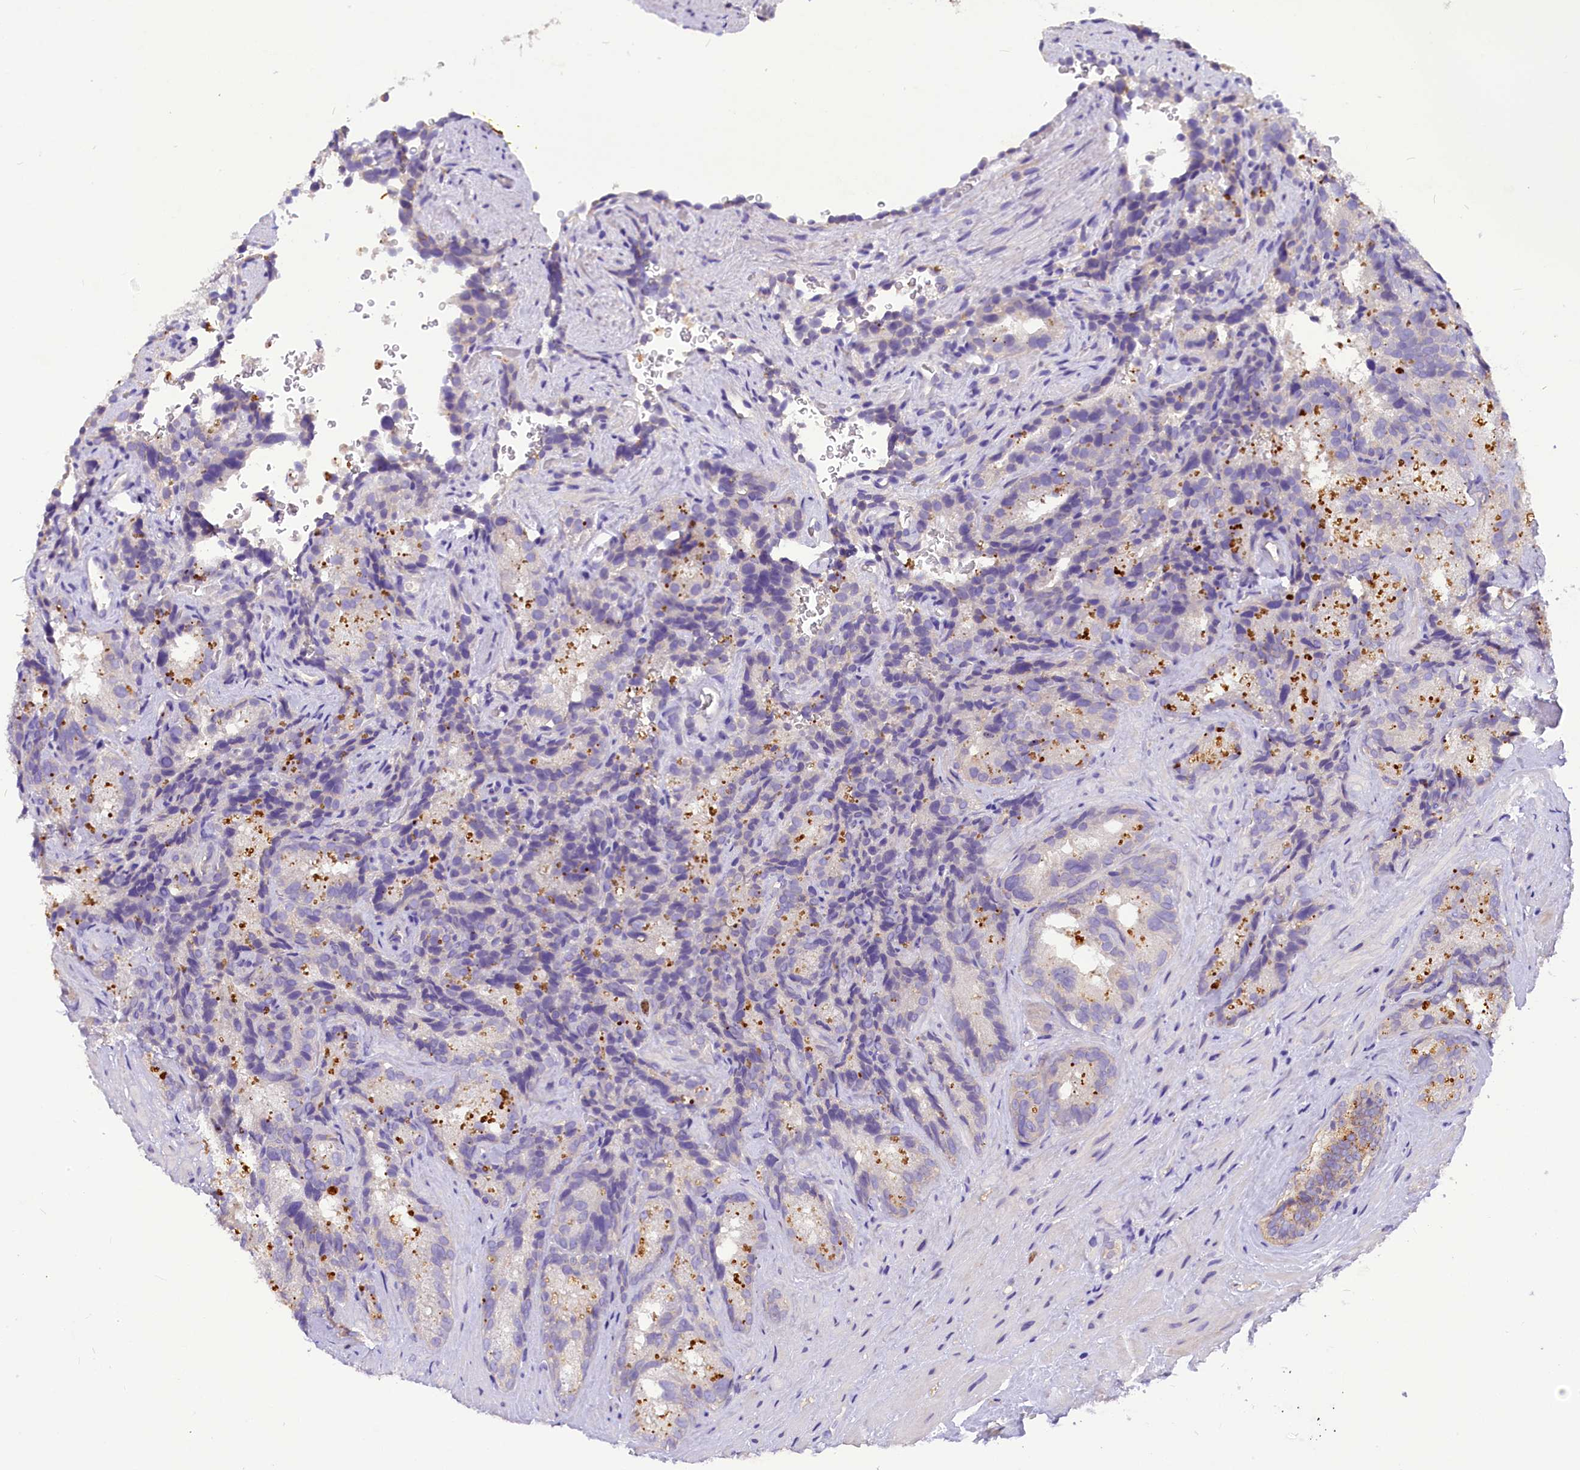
{"staining": {"intensity": "negative", "quantity": "none", "location": "none"}, "tissue": "seminal vesicle", "cell_type": "Glandular cells", "image_type": "normal", "snomed": [{"axis": "morphology", "description": "Normal tissue, NOS"}, {"axis": "topography", "description": "Seminal veicle"}], "caption": "This is an immunohistochemistry micrograph of normal human seminal vesicle. There is no positivity in glandular cells.", "gene": "AP3B2", "patient": {"sex": "male", "age": 58}}